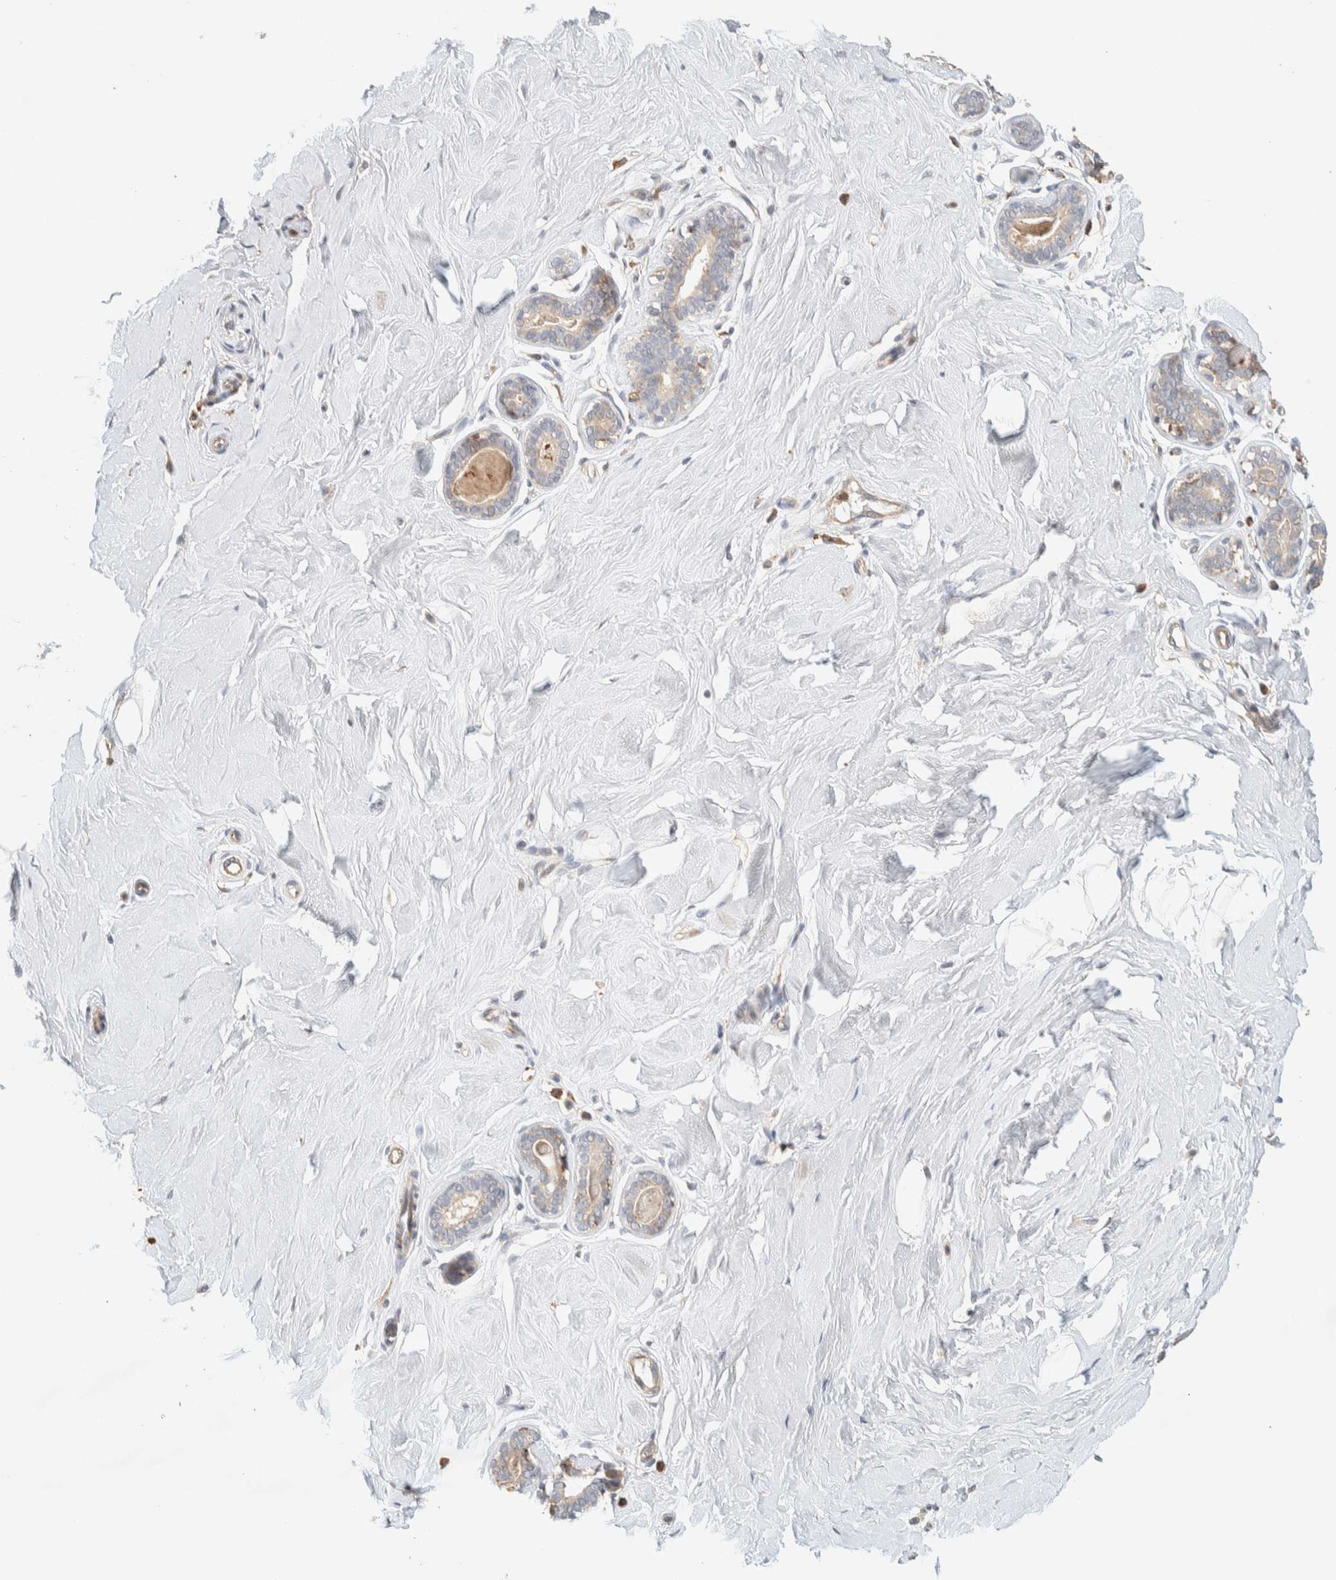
{"staining": {"intensity": "negative", "quantity": "none", "location": "none"}, "tissue": "breast", "cell_type": "Adipocytes", "image_type": "normal", "snomed": [{"axis": "morphology", "description": "Normal tissue, NOS"}, {"axis": "topography", "description": "Breast"}], "caption": "This is an immunohistochemistry image of normal human breast. There is no staining in adipocytes.", "gene": "TTC3", "patient": {"sex": "female", "age": 23}}